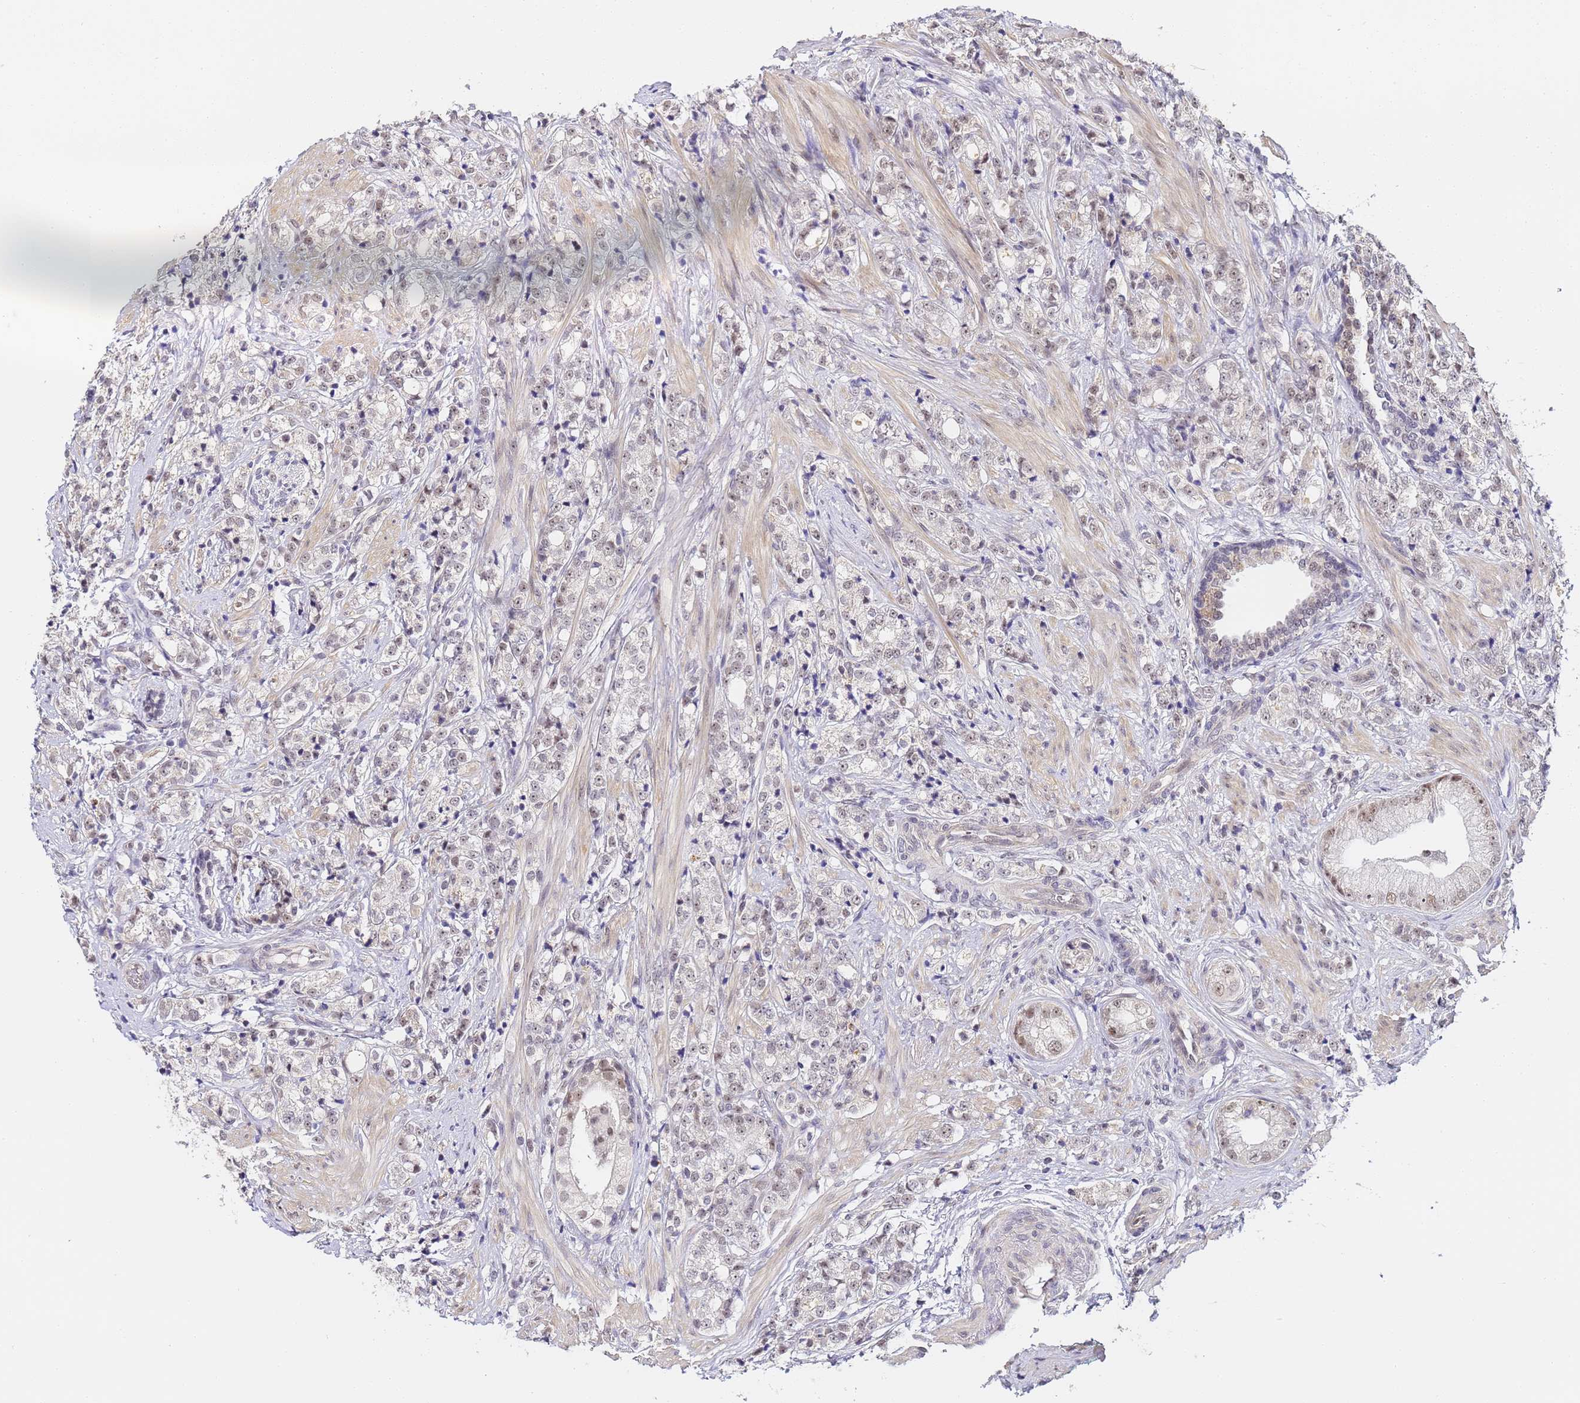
{"staining": {"intensity": "moderate", "quantity": "<25%", "location": "nuclear"}, "tissue": "prostate cancer", "cell_type": "Tumor cells", "image_type": "cancer", "snomed": [{"axis": "morphology", "description": "Adenocarcinoma, High grade"}, {"axis": "topography", "description": "Prostate"}], "caption": "Immunohistochemical staining of prostate cancer displays low levels of moderate nuclear staining in approximately <25% of tumor cells. The protein is shown in brown color, while the nuclei are stained blue.", "gene": "LSM3", "patient": {"sex": "male", "age": 69}}